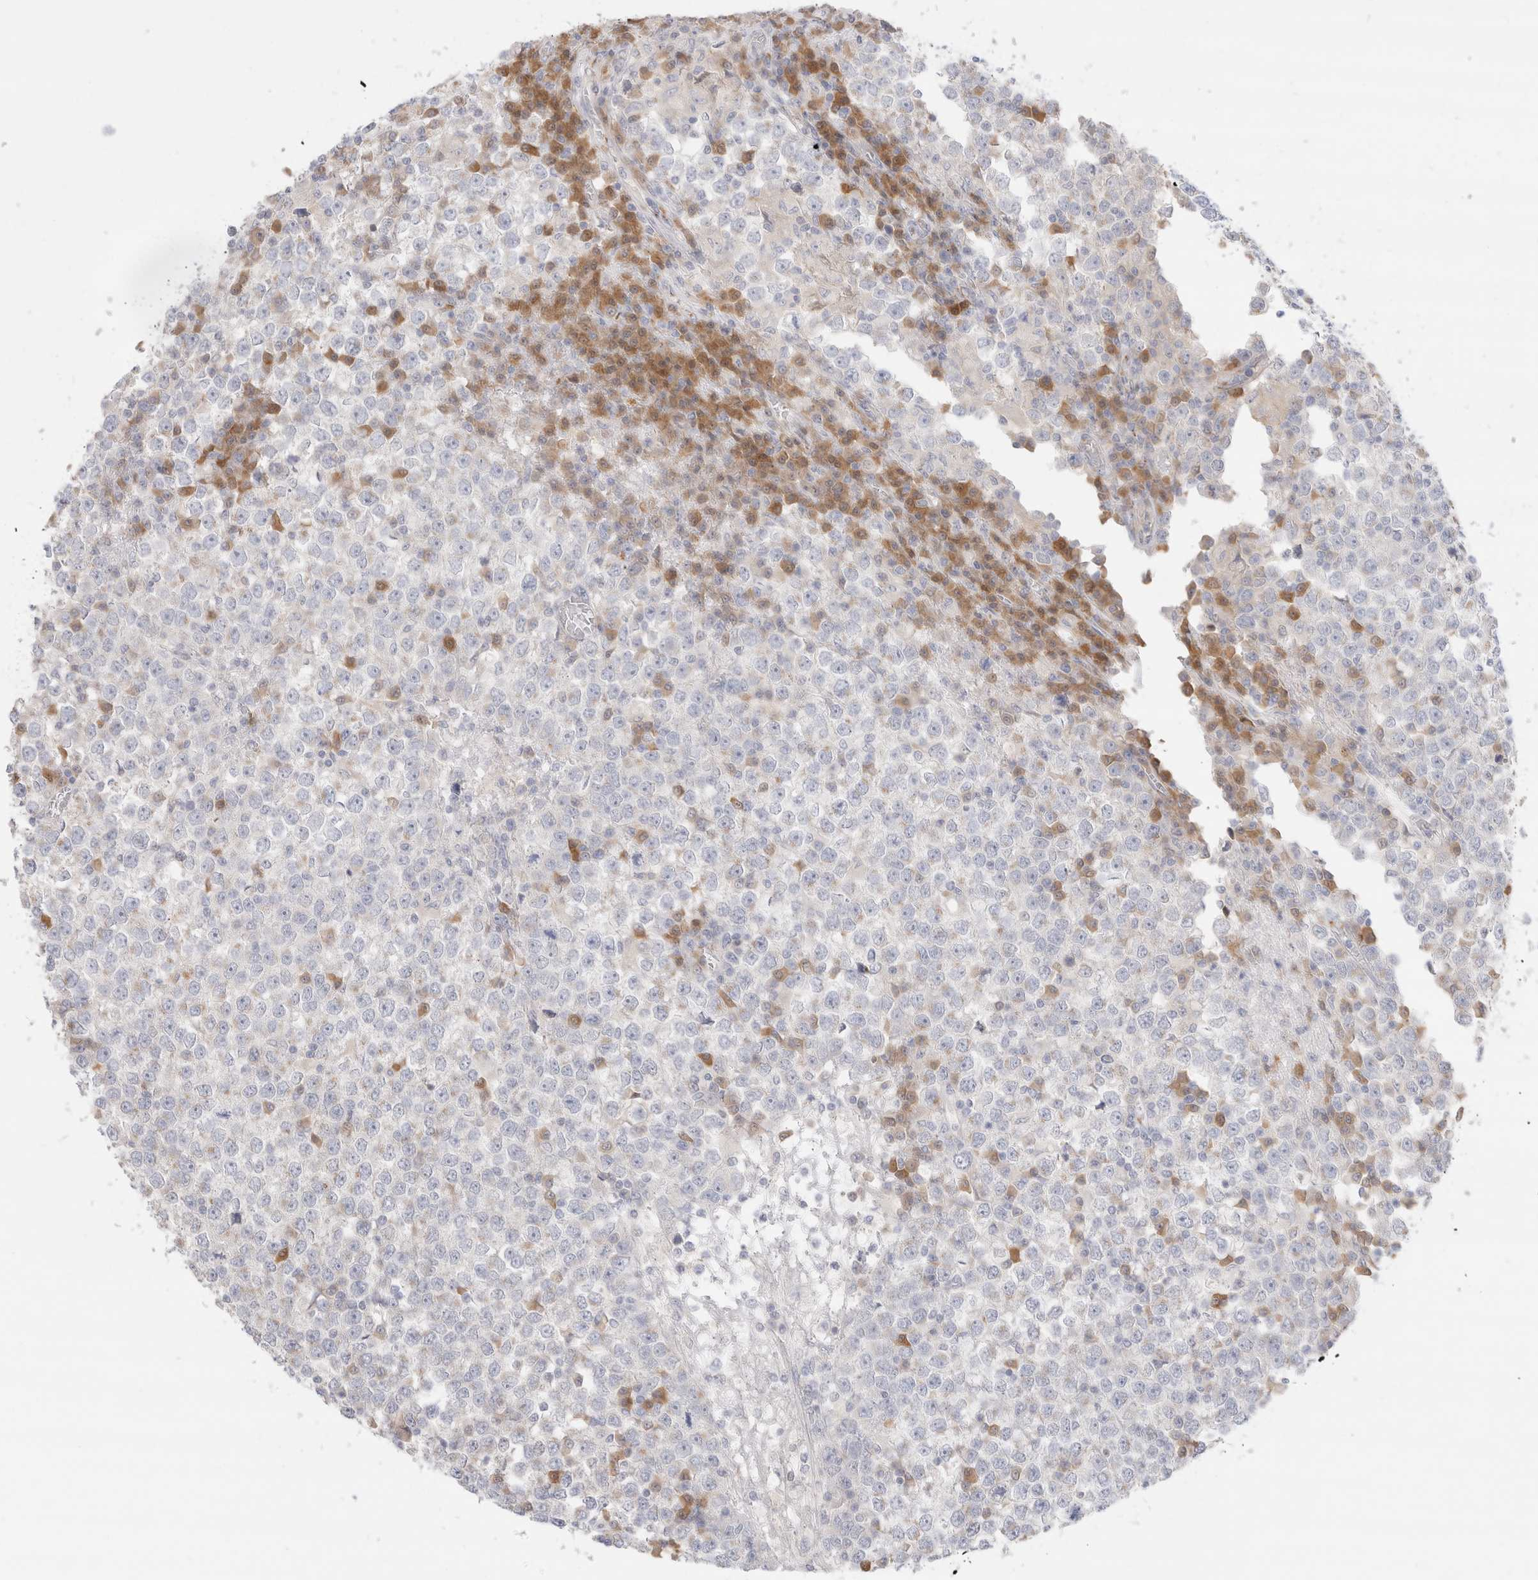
{"staining": {"intensity": "weak", "quantity": "<25%", "location": "cytoplasmic/membranous"}, "tissue": "testis cancer", "cell_type": "Tumor cells", "image_type": "cancer", "snomed": [{"axis": "morphology", "description": "Seminoma, NOS"}, {"axis": "topography", "description": "Testis"}], "caption": "There is no significant expression in tumor cells of seminoma (testis). Nuclei are stained in blue.", "gene": "EFCAB13", "patient": {"sex": "male", "age": 65}}